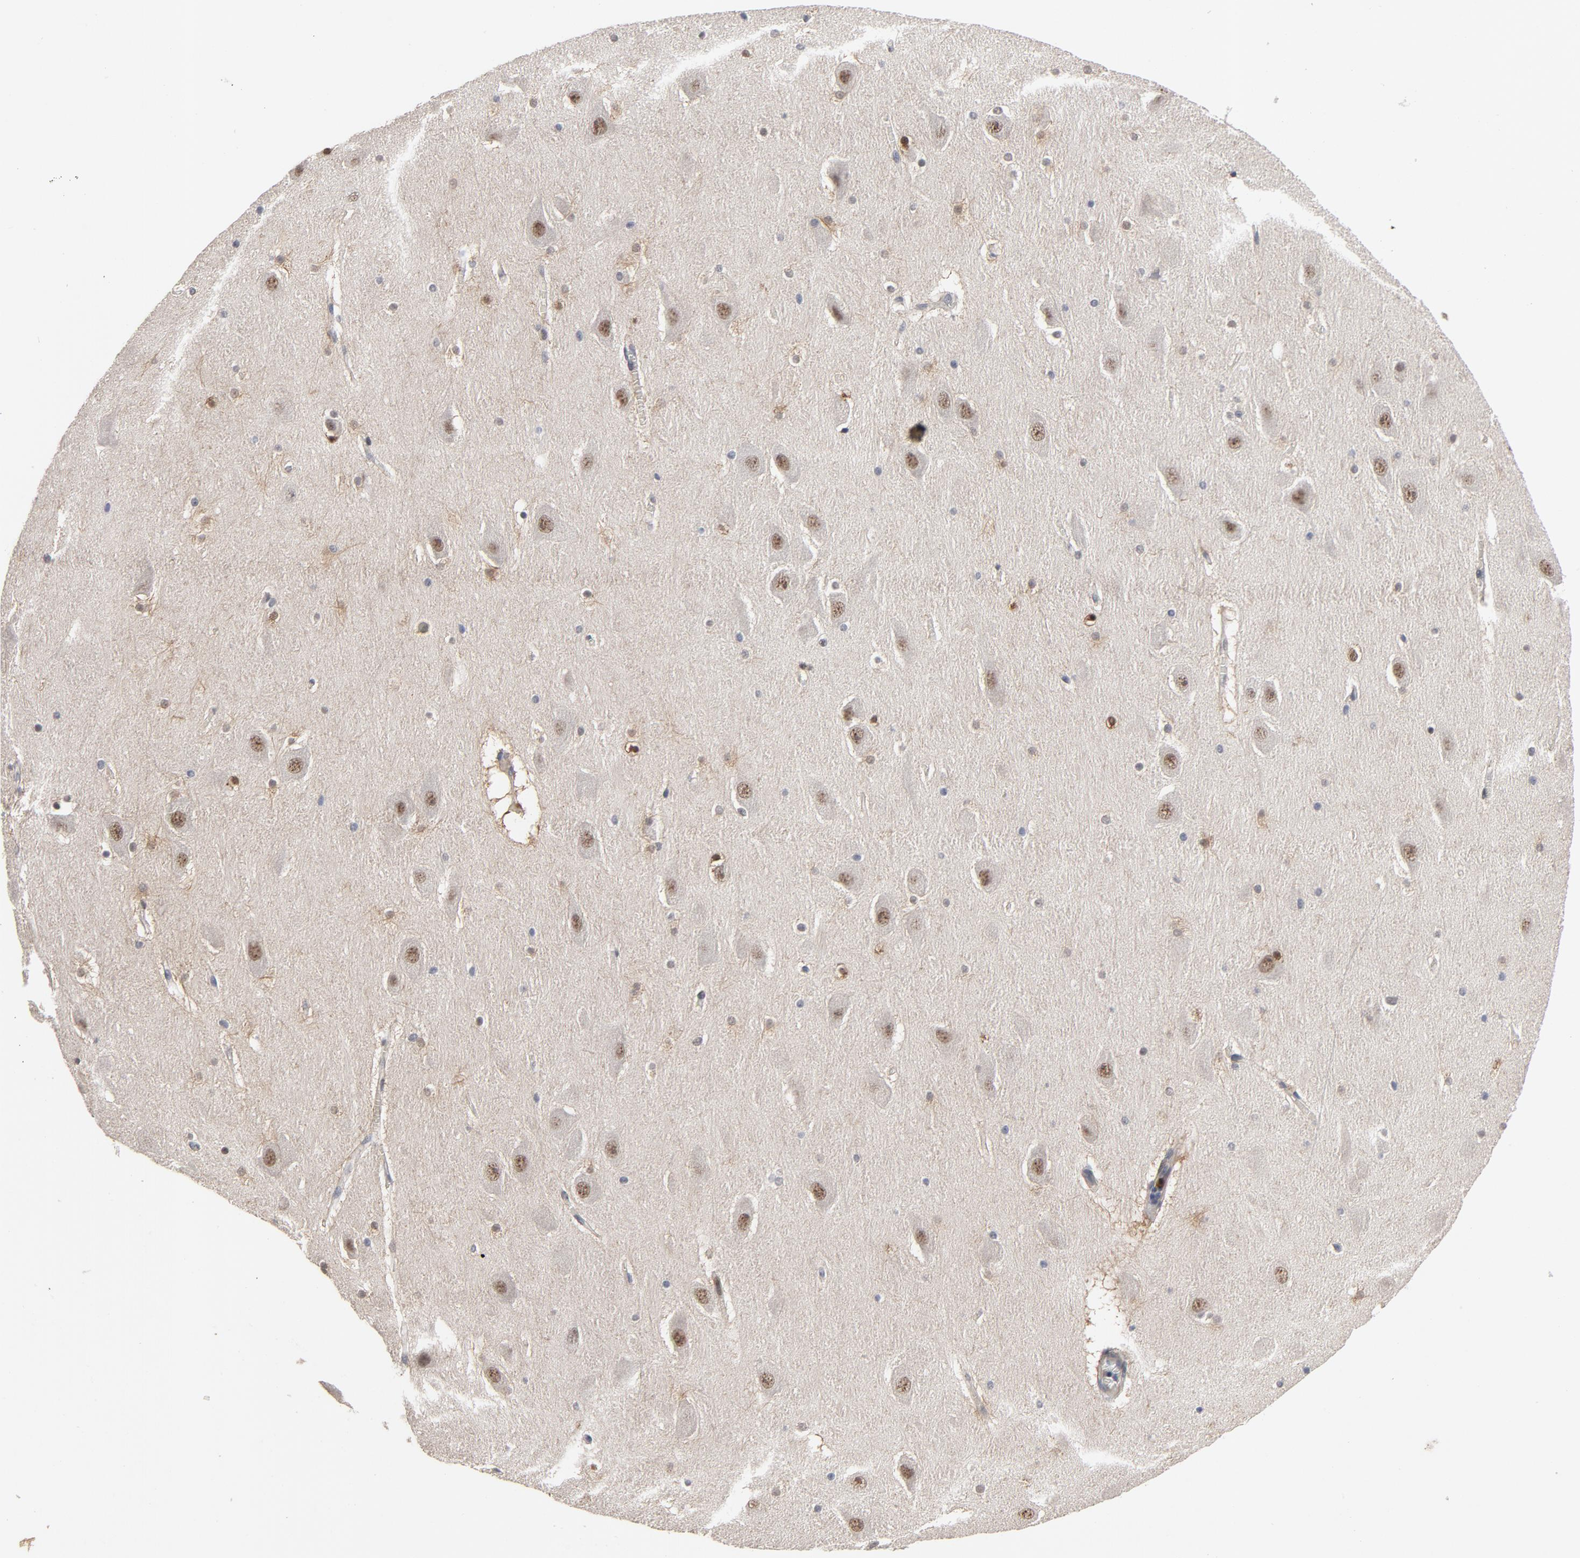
{"staining": {"intensity": "moderate", "quantity": "25%-75%", "location": "nuclear"}, "tissue": "hippocampus", "cell_type": "Glial cells", "image_type": "normal", "snomed": [{"axis": "morphology", "description": "Normal tissue, NOS"}, {"axis": "topography", "description": "Hippocampus"}], "caption": "Moderate nuclear expression for a protein is seen in approximately 25%-75% of glial cells of normal hippocampus using immunohistochemistry (IHC).", "gene": "RTL5", "patient": {"sex": "male", "age": 45}}